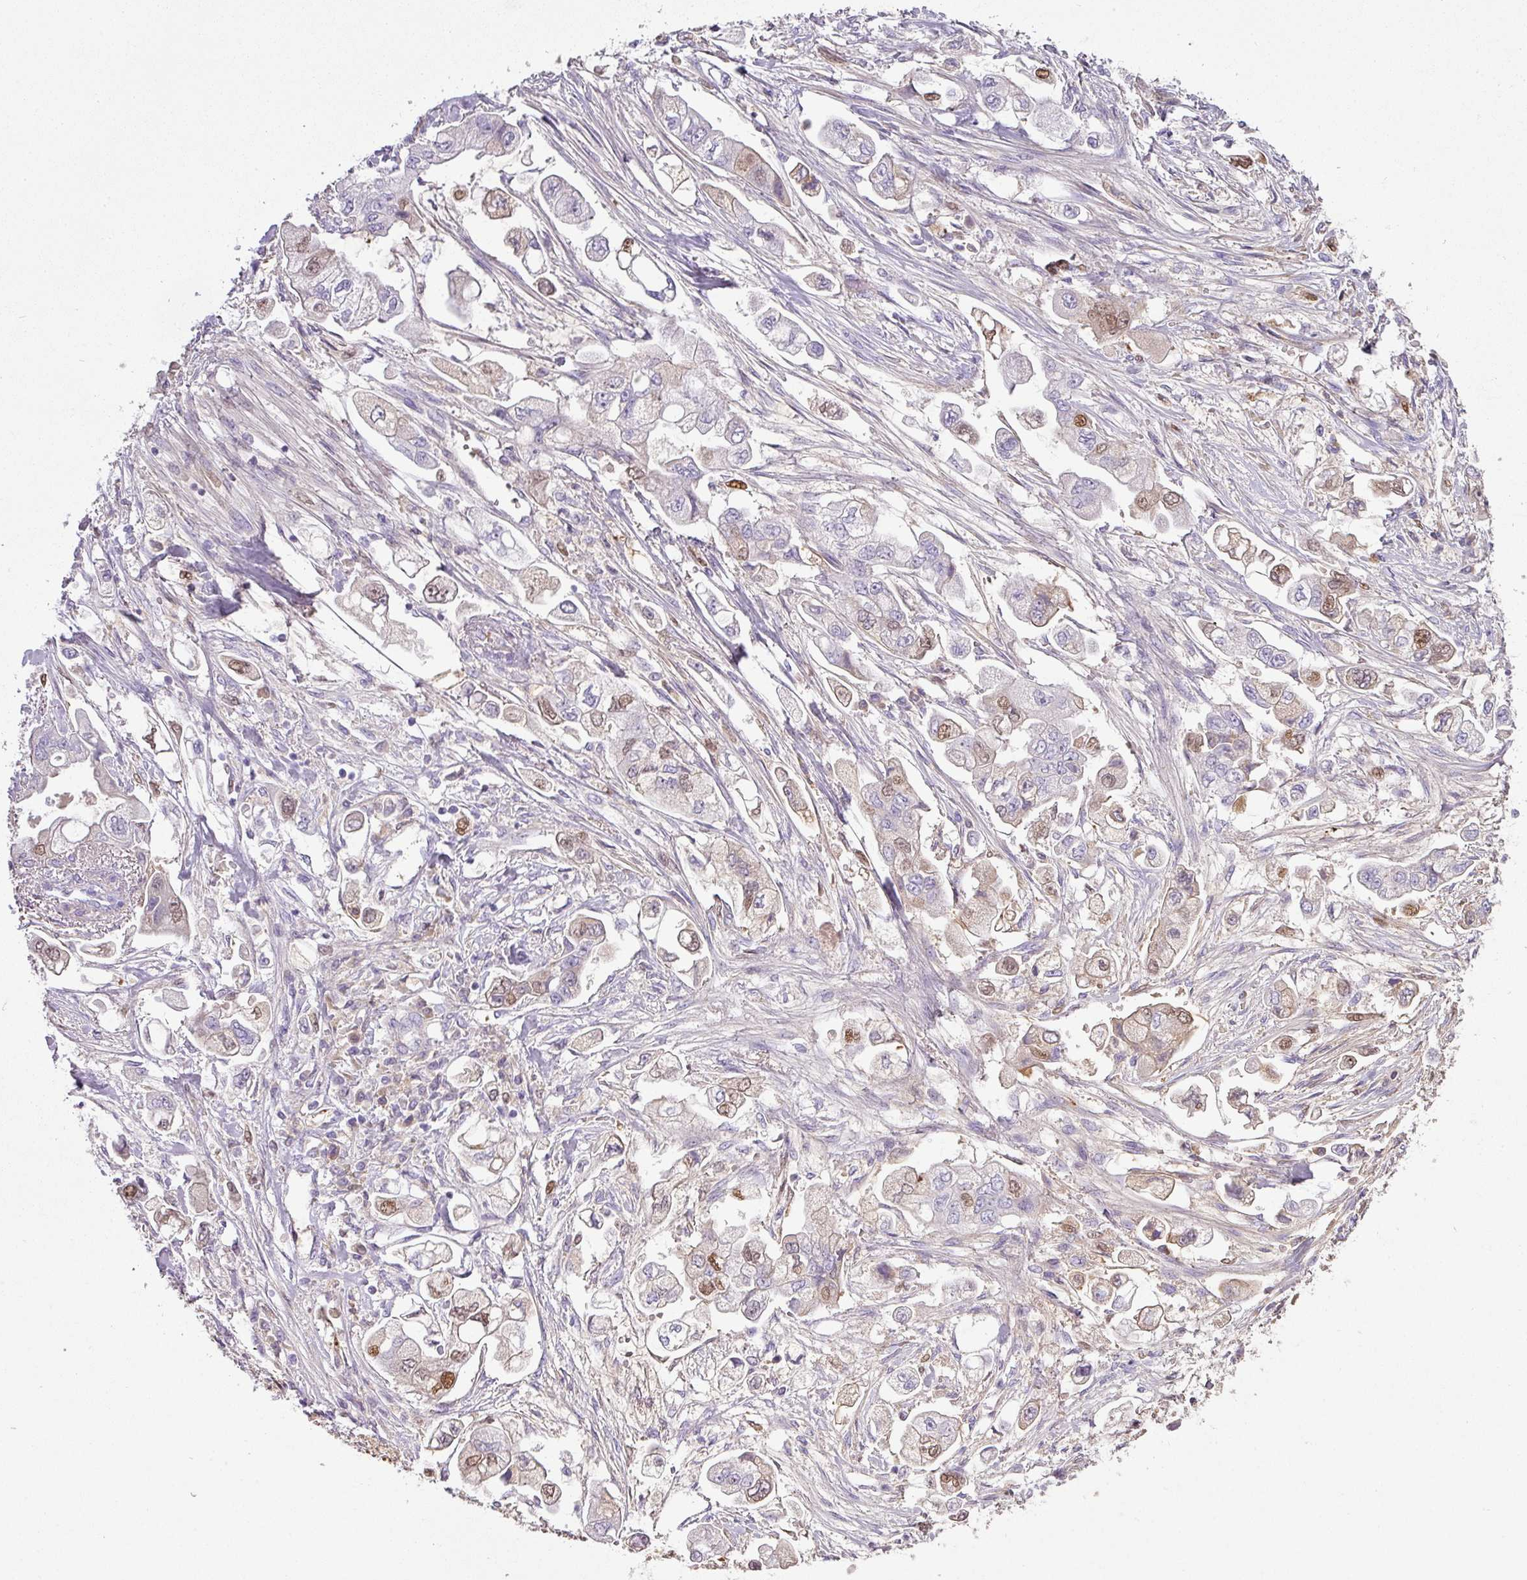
{"staining": {"intensity": "moderate", "quantity": "<25%", "location": "nuclear"}, "tissue": "stomach cancer", "cell_type": "Tumor cells", "image_type": "cancer", "snomed": [{"axis": "morphology", "description": "Adenocarcinoma, NOS"}, {"axis": "topography", "description": "Stomach"}], "caption": "Brown immunohistochemical staining in adenocarcinoma (stomach) displays moderate nuclear staining in about <25% of tumor cells. (IHC, brightfield microscopy, high magnification).", "gene": "CCZ1", "patient": {"sex": "male", "age": 62}}